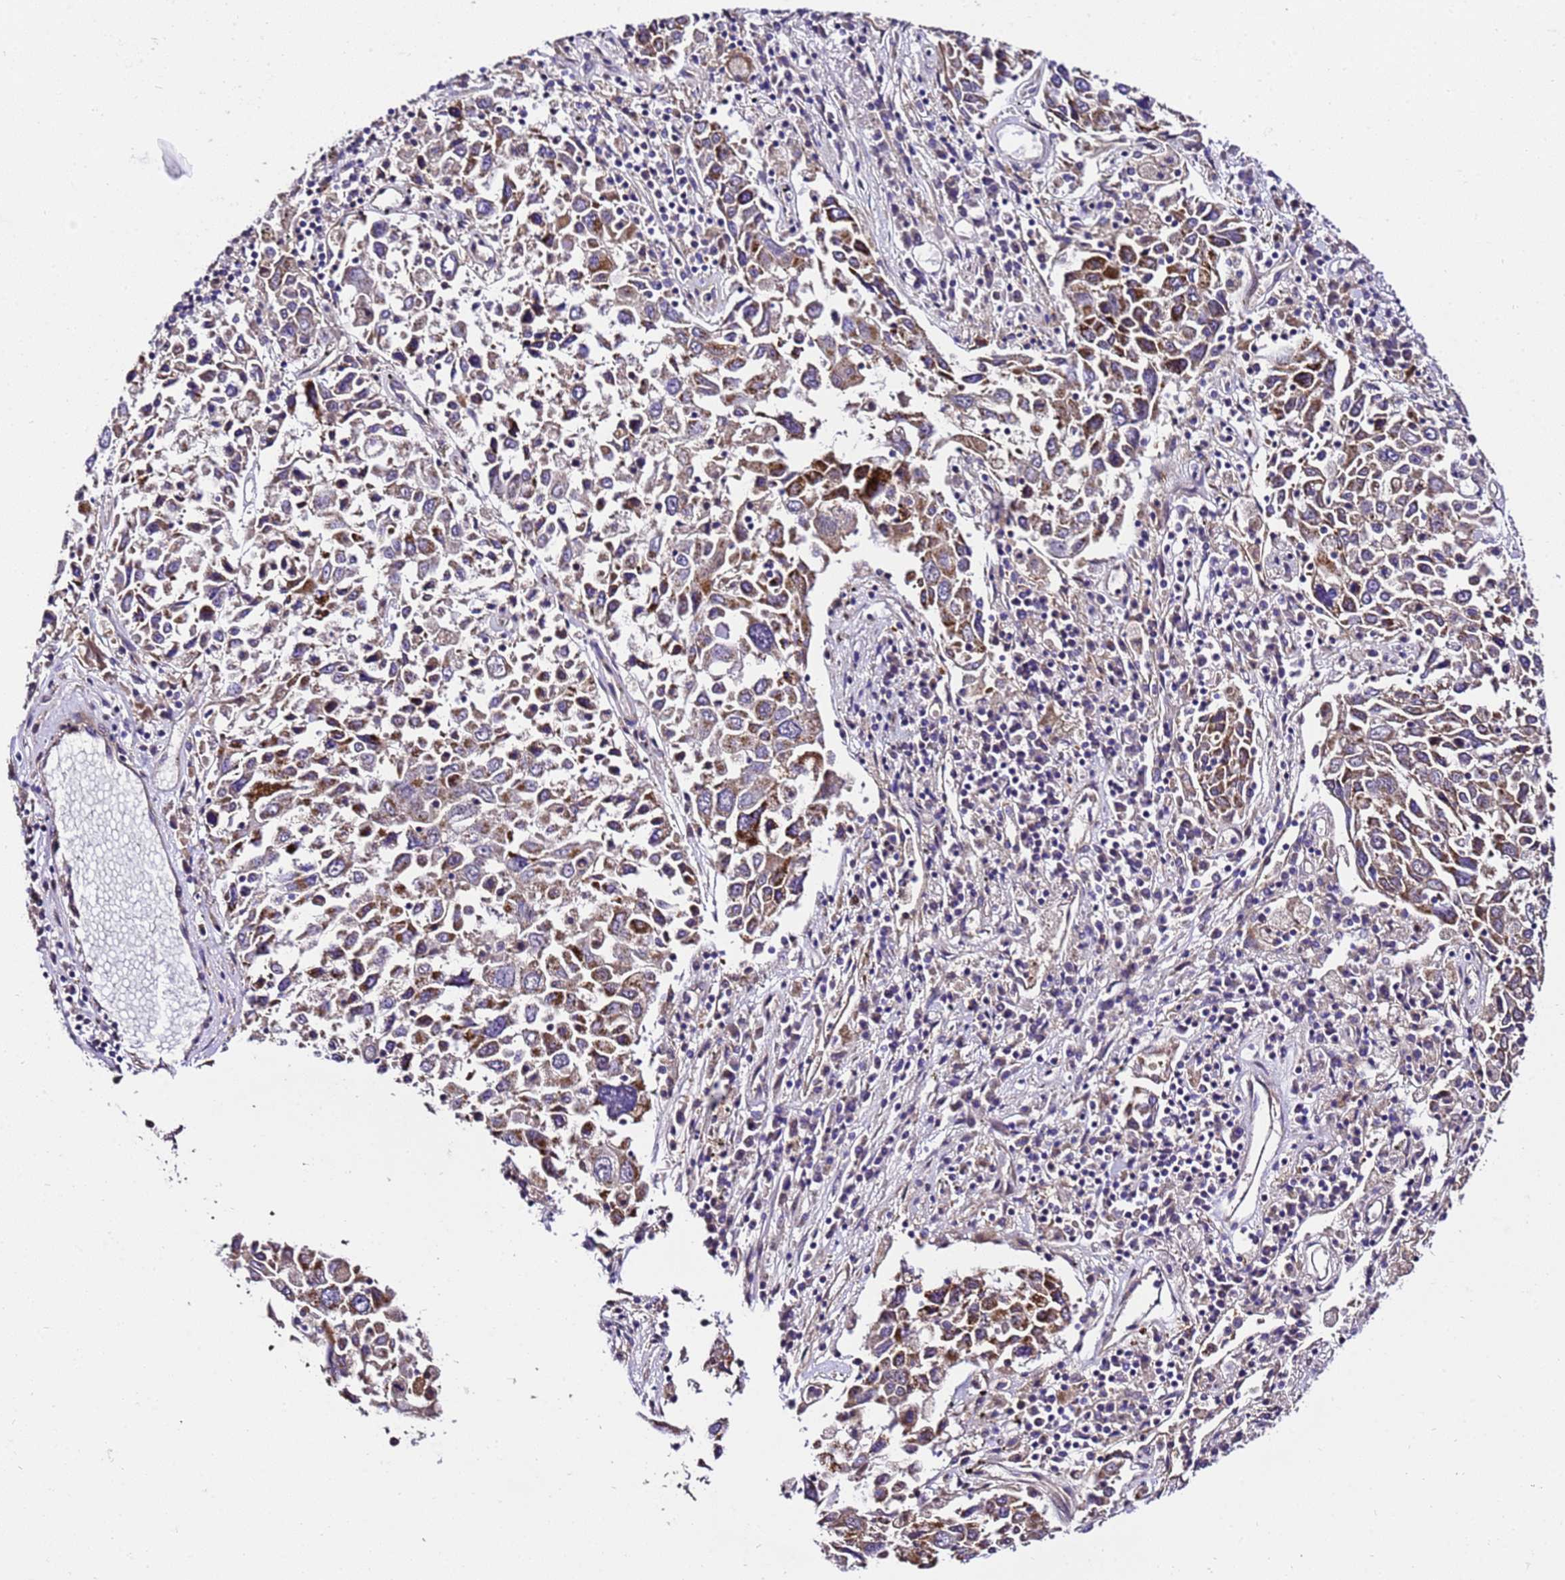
{"staining": {"intensity": "moderate", "quantity": "25%-75%", "location": "cytoplasmic/membranous"}, "tissue": "lung cancer", "cell_type": "Tumor cells", "image_type": "cancer", "snomed": [{"axis": "morphology", "description": "Squamous cell carcinoma, NOS"}, {"axis": "topography", "description": "Lung"}], "caption": "Moderate cytoplasmic/membranous positivity is present in approximately 25%-75% of tumor cells in lung cancer.", "gene": "ZNF417", "patient": {"sex": "male", "age": 65}}